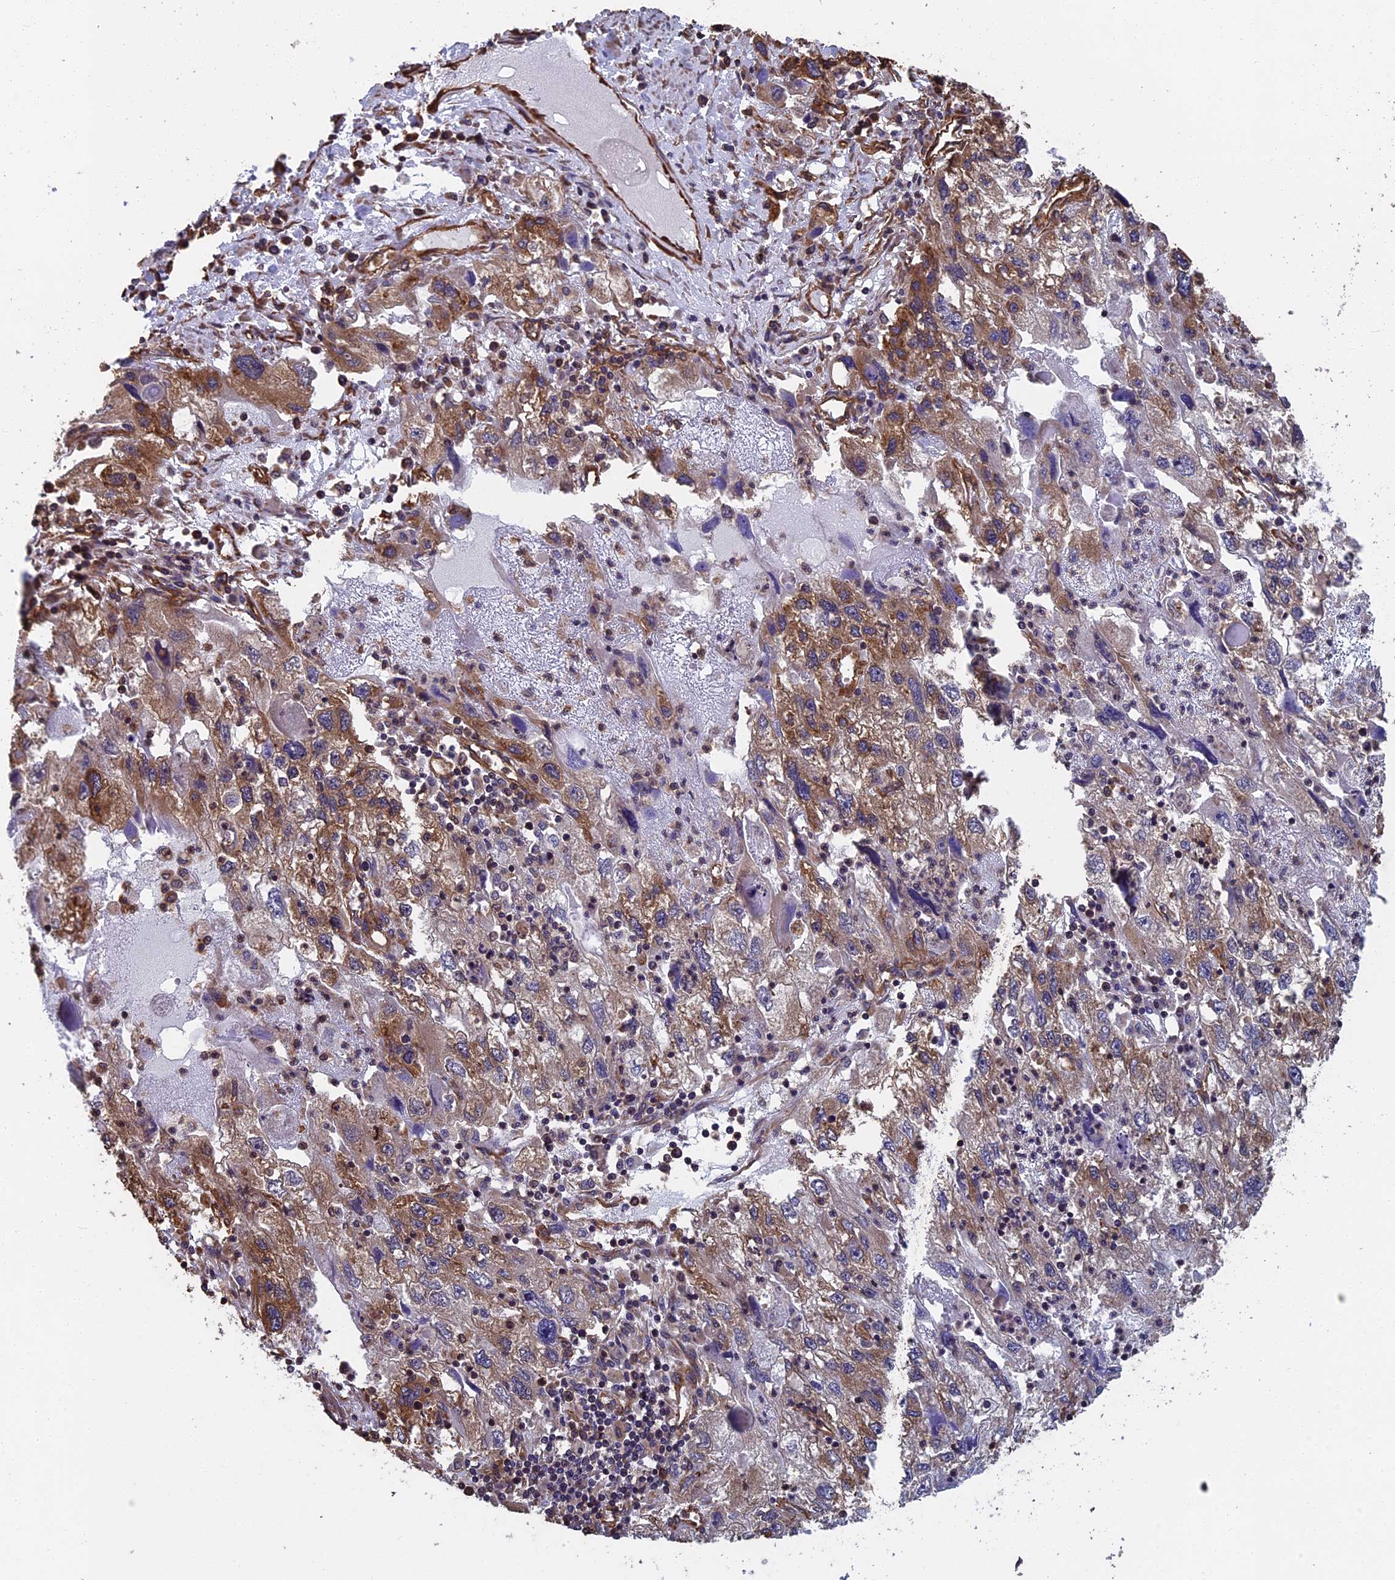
{"staining": {"intensity": "moderate", "quantity": "25%-75%", "location": "cytoplasmic/membranous"}, "tissue": "endometrial cancer", "cell_type": "Tumor cells", "image_type": "cancer", "snomed": [{"axis": "morphology", "description": "Adenocarcinoma, NOS"}, {"axis": "topography", "description": "Endometrium"}], "caption": "IHC (DAB (3,3'-diaminobenzidine)) staining of endometrial cancer exhibits moderate cytoplasmic/membranous protein positivity in about 25%-75% of tumor cells.", "gene": "CCDC124", "patient": {"sex": "female", "age": 49}}